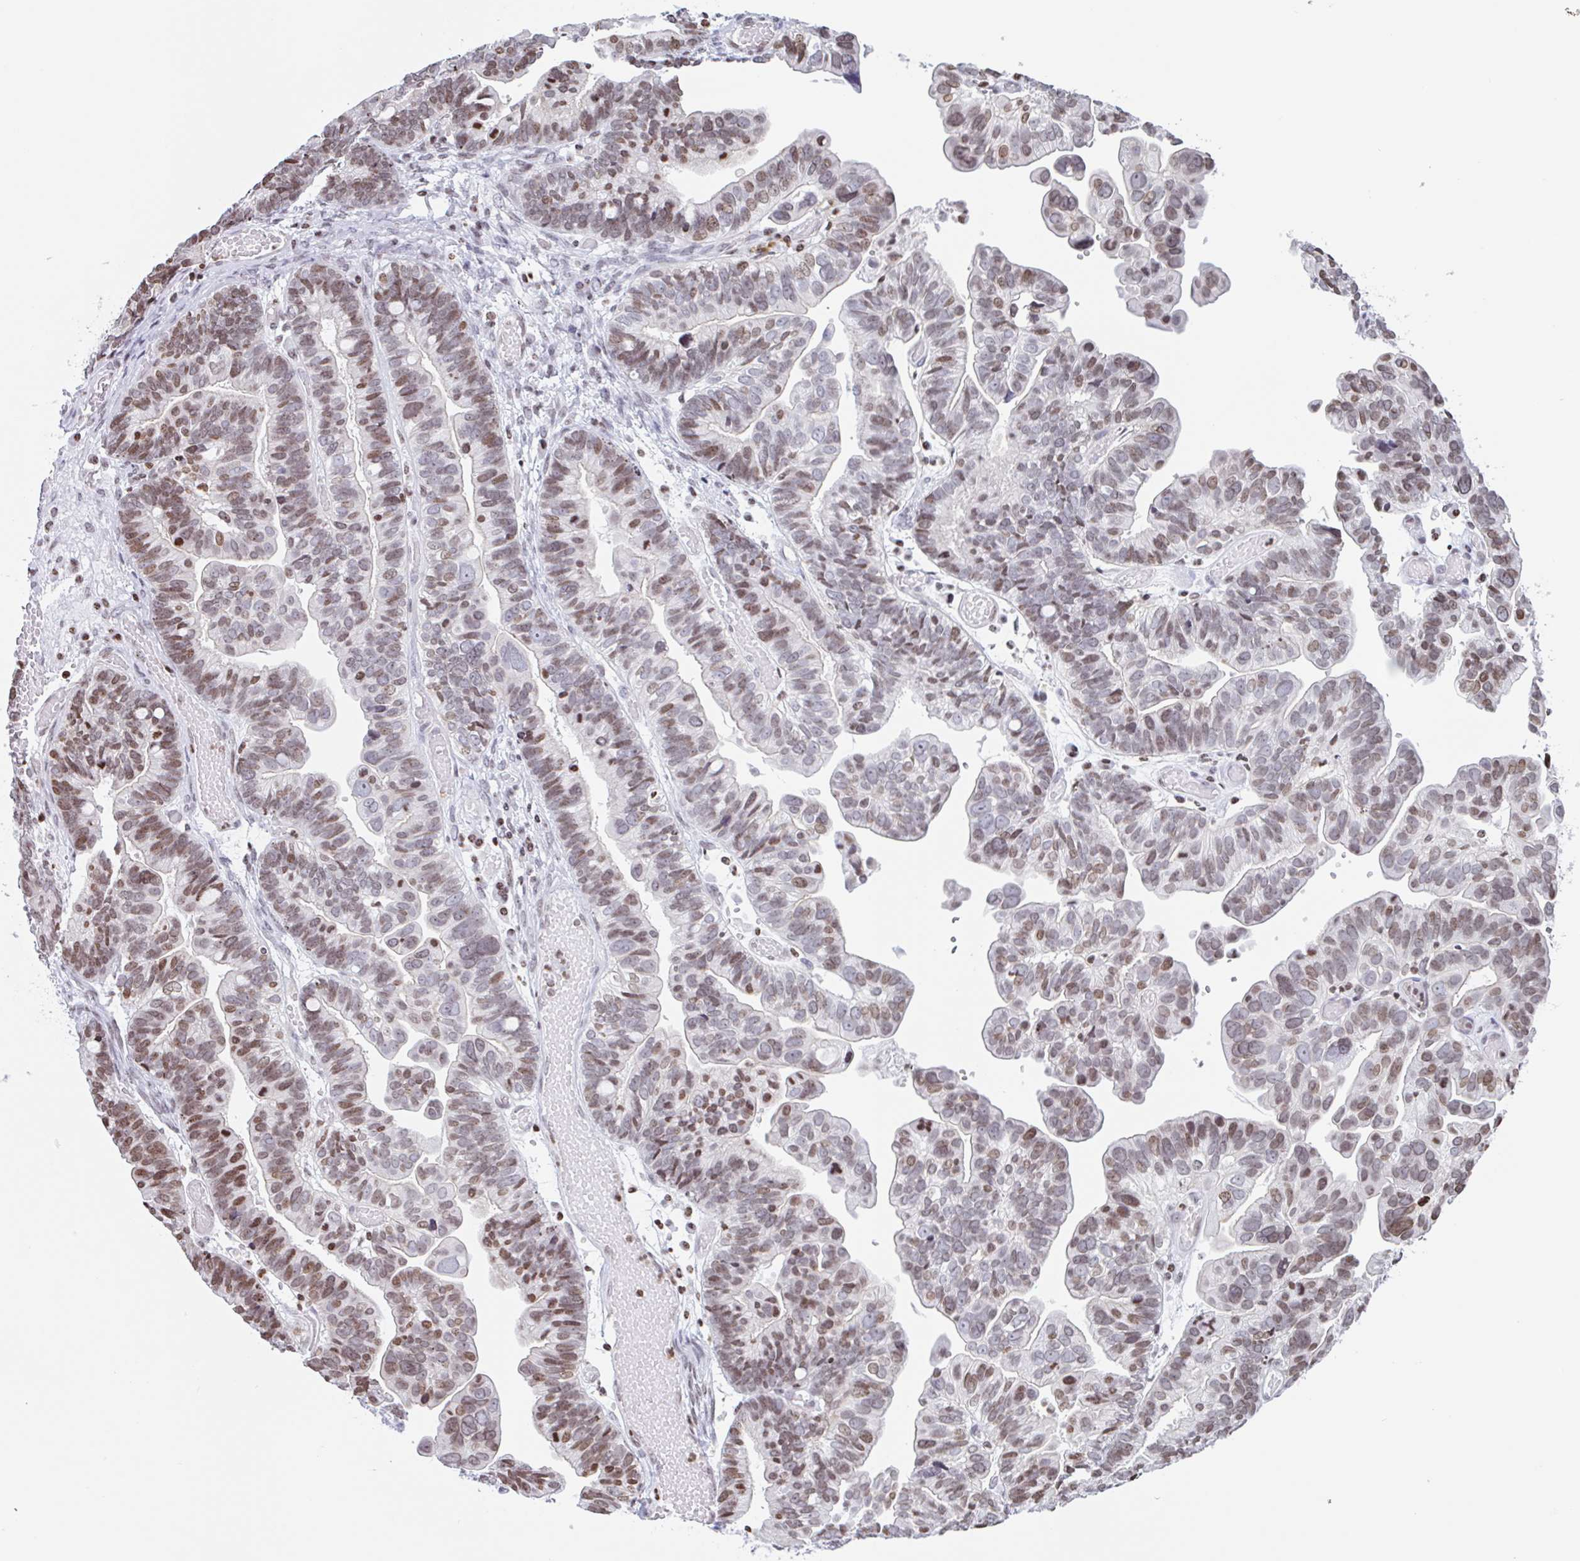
{"staining": {"intensity": "moderate", "quantity": ">75%", "location": "nuclear"}, "tissue": "ovarian cancer", "cell_type": "Tumor cells", "image_type": "cancer", "snomed": [{"axis": "morphology", "description": "Cystadenocarcinoma, serous, NOS"}, {"axis": "topography", "description": "Ovary"}], "caption": "Tumor cells exhibit moderate nuclear expression in about >75% of cells in ovarian cancer (serous cystadenocarcinoma).", "gene": "NOL6", "patient": {"sex": "female", "age": 56}}